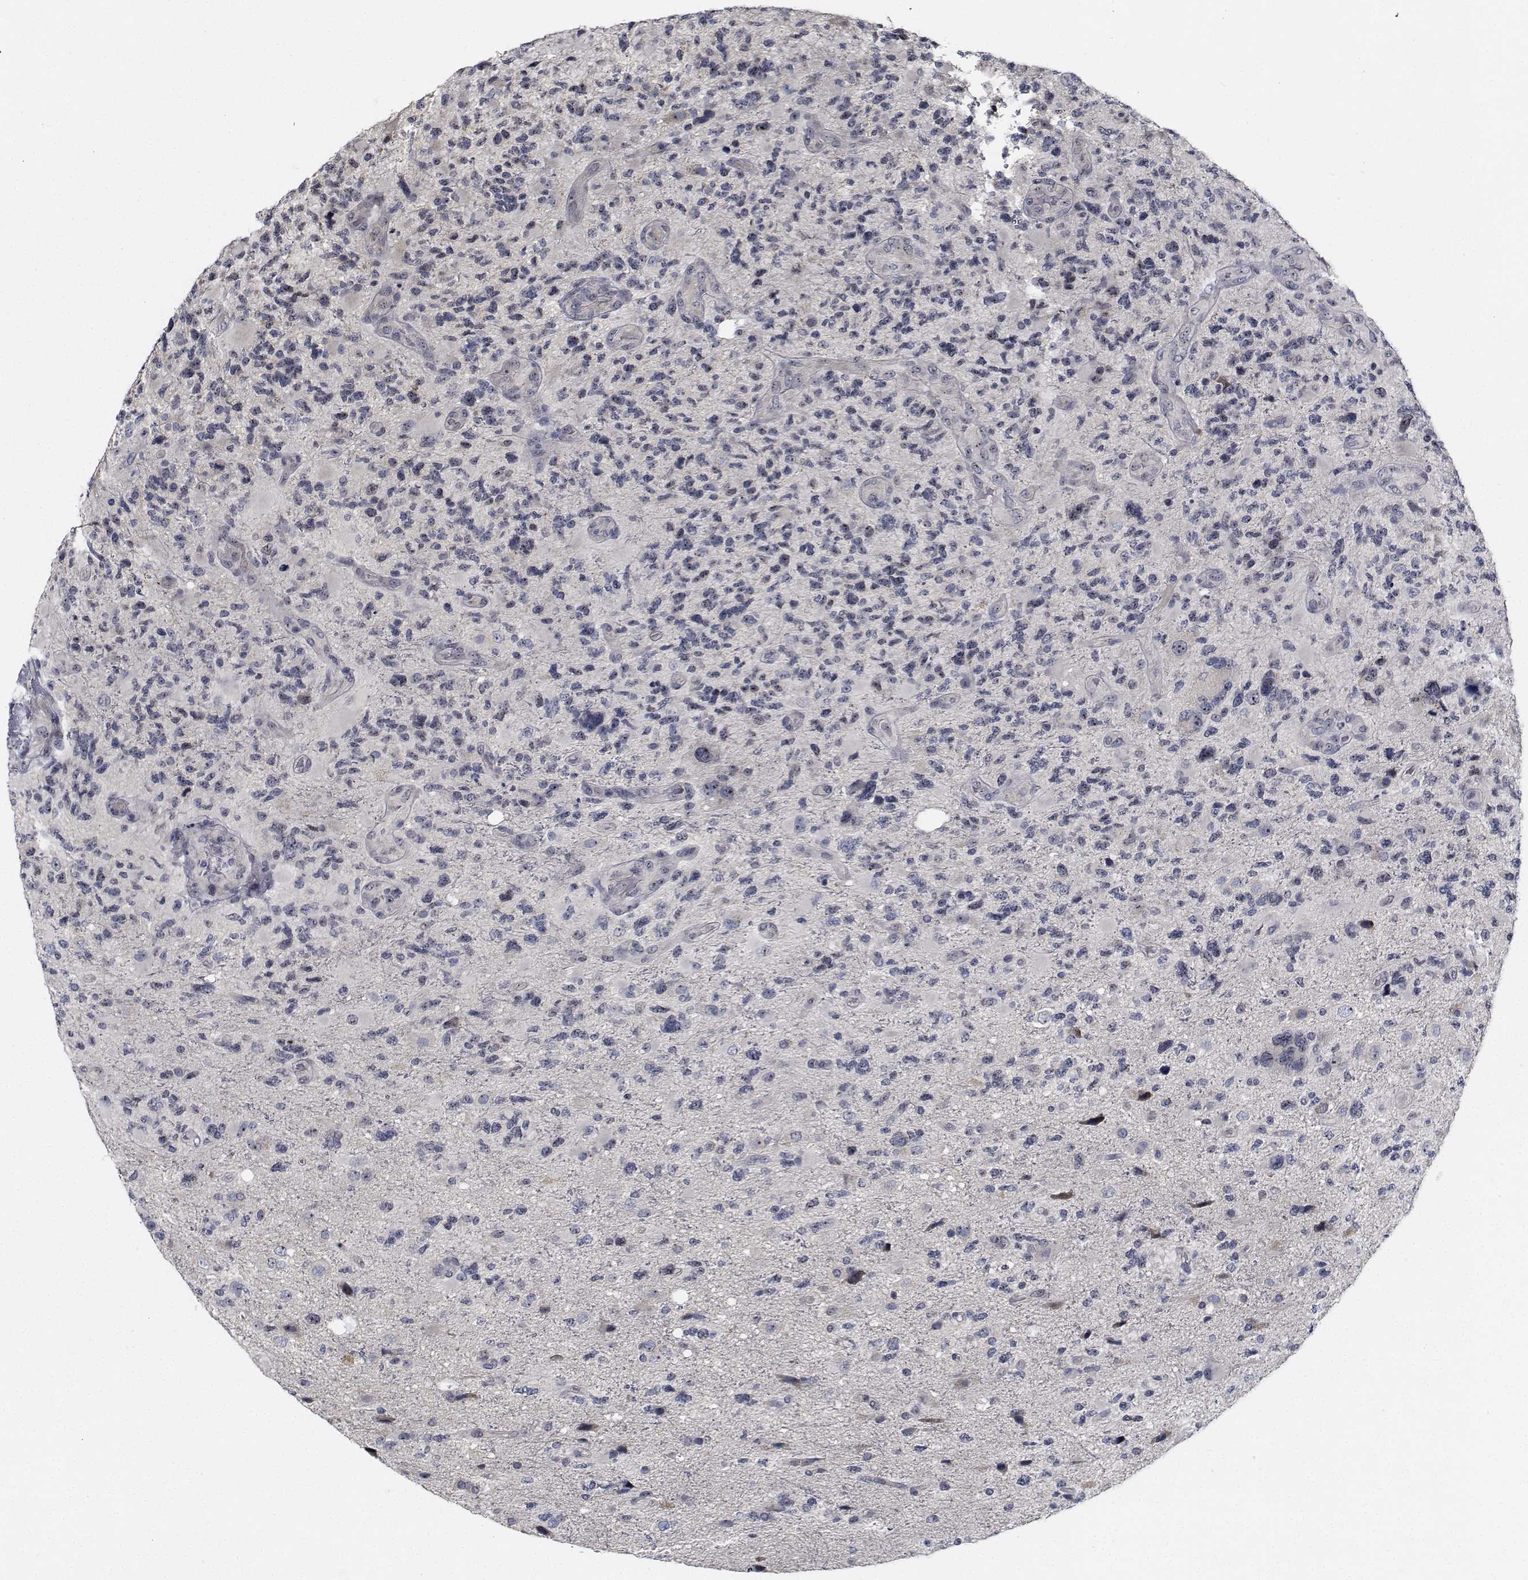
{"staining": {"intensity": "negative", "quantity": "none", "location": "none"}, "tissue": "glioma", "cell_type": "Tumor cells", "image_type": "cancer", "snomed": [{"axis": "morphology", "description": "Glioma, malignant, High grade"}, {"axis": "topography", "description": "Brain"}], "caption": "A high-resolution micrograph shows immunohistochemistry staining of malignant glioma (high-grade), which demonstrates no significant positivity in tumor cells.", "gene": "NVL", "patient": {"sex": "female", "age": 71}}